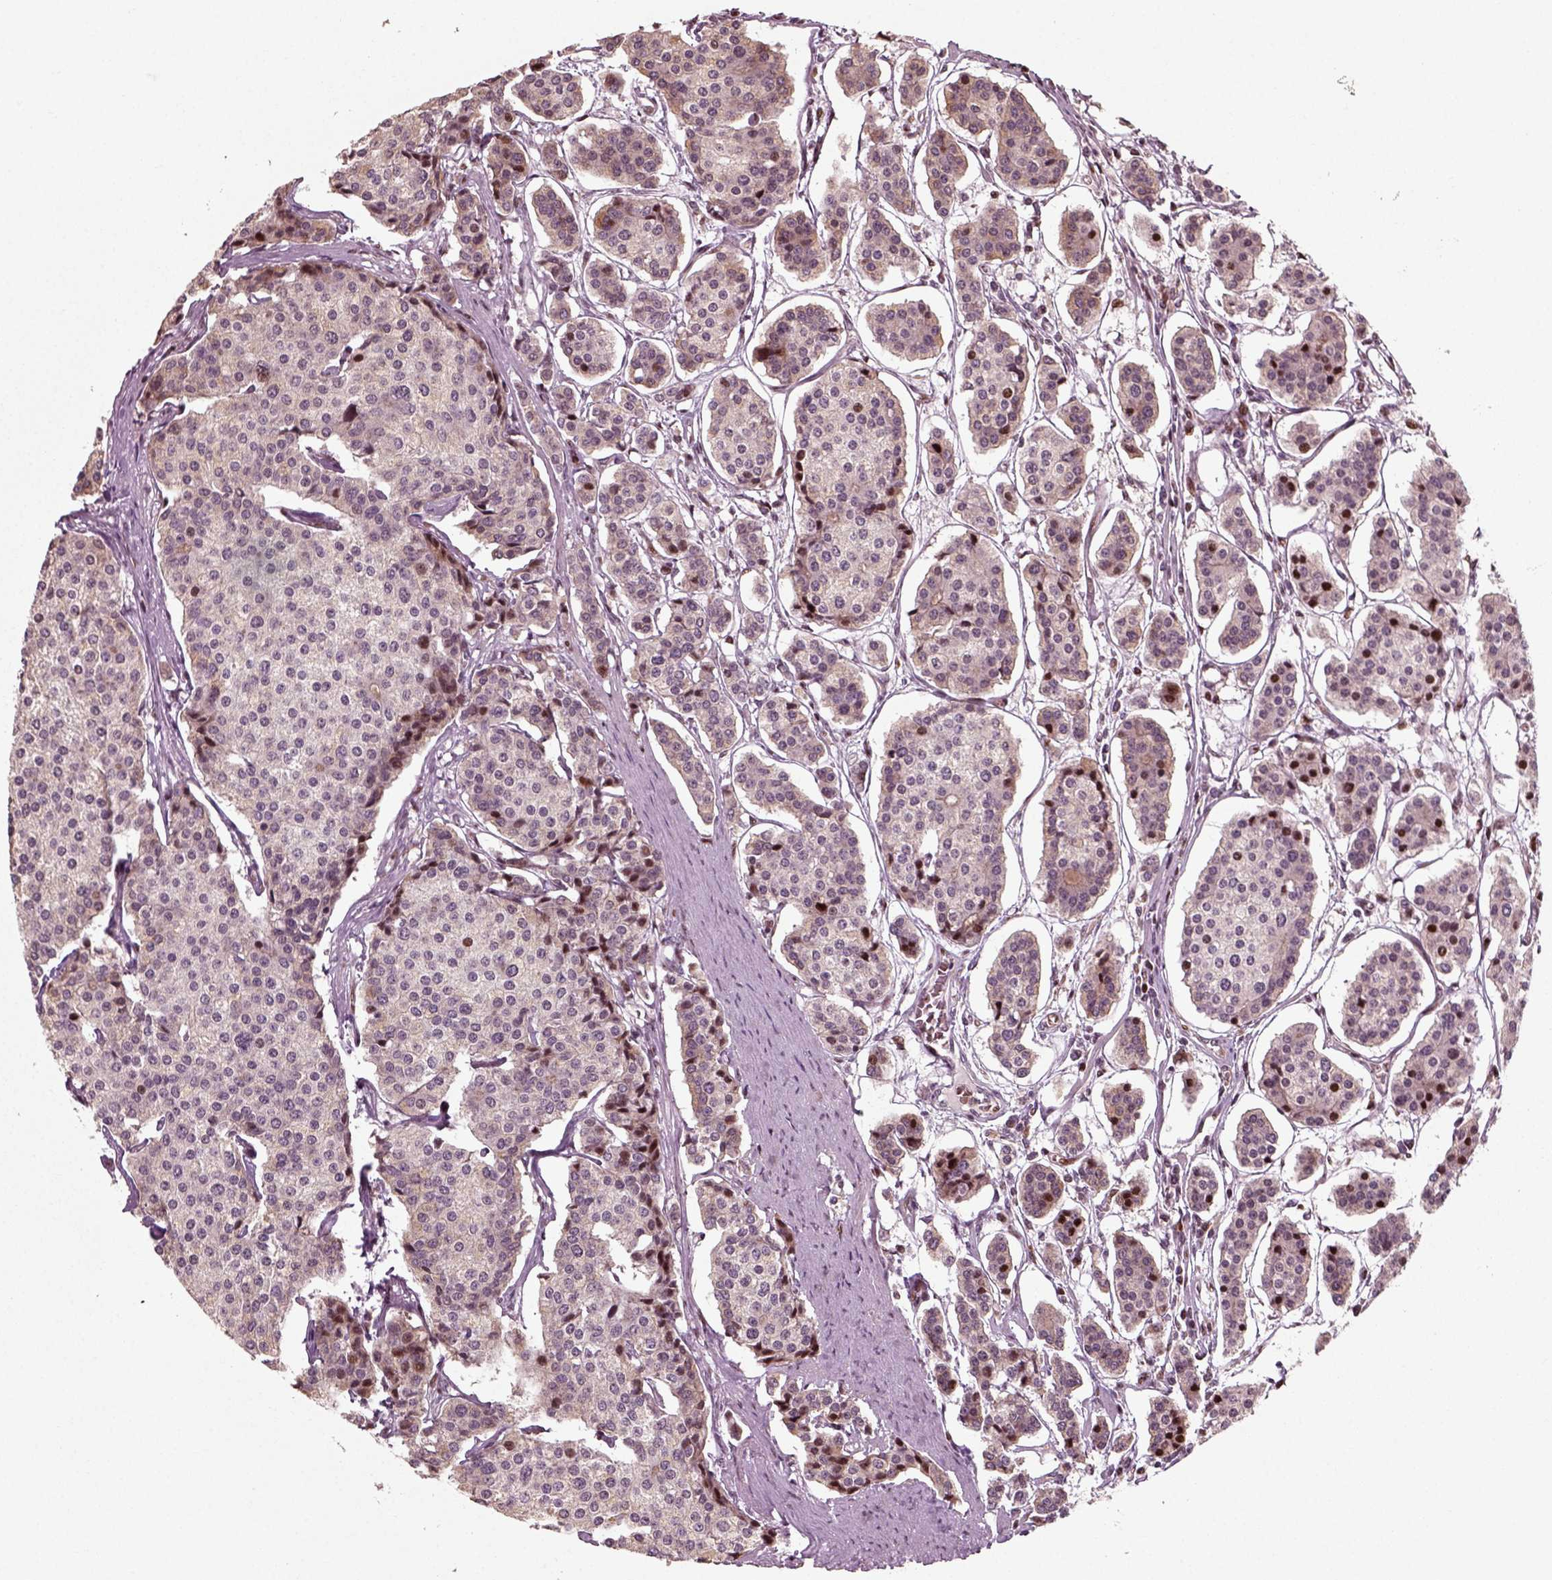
{"staining": {"intensity": "strong", "quantity": "<25%", "location": "nuclear"}, "tissue": "carcinoid", "cell_type": "Tumor cells", "image_type": "cancer", "snomed": [{"axis": "morphology", "description": "Carcinoid, malignant, NOS"}, {"axis": "topography", "description": "Small intestine"}], "caption": "Immunohistochemistry (DAB (3,3'-diaminobenzidine)) staining of human carcinoid reveals strong nuclear protein positivity in about <25% of tumor cells. The staining is performed using DAB (3,3'-diaminobenzidine) brown chromogen to label protein expression. The nuclei are counter-stained blue using hematoxylin.", "gene": "CDC14A", "patient": {"sex": "female", "age": 65}}